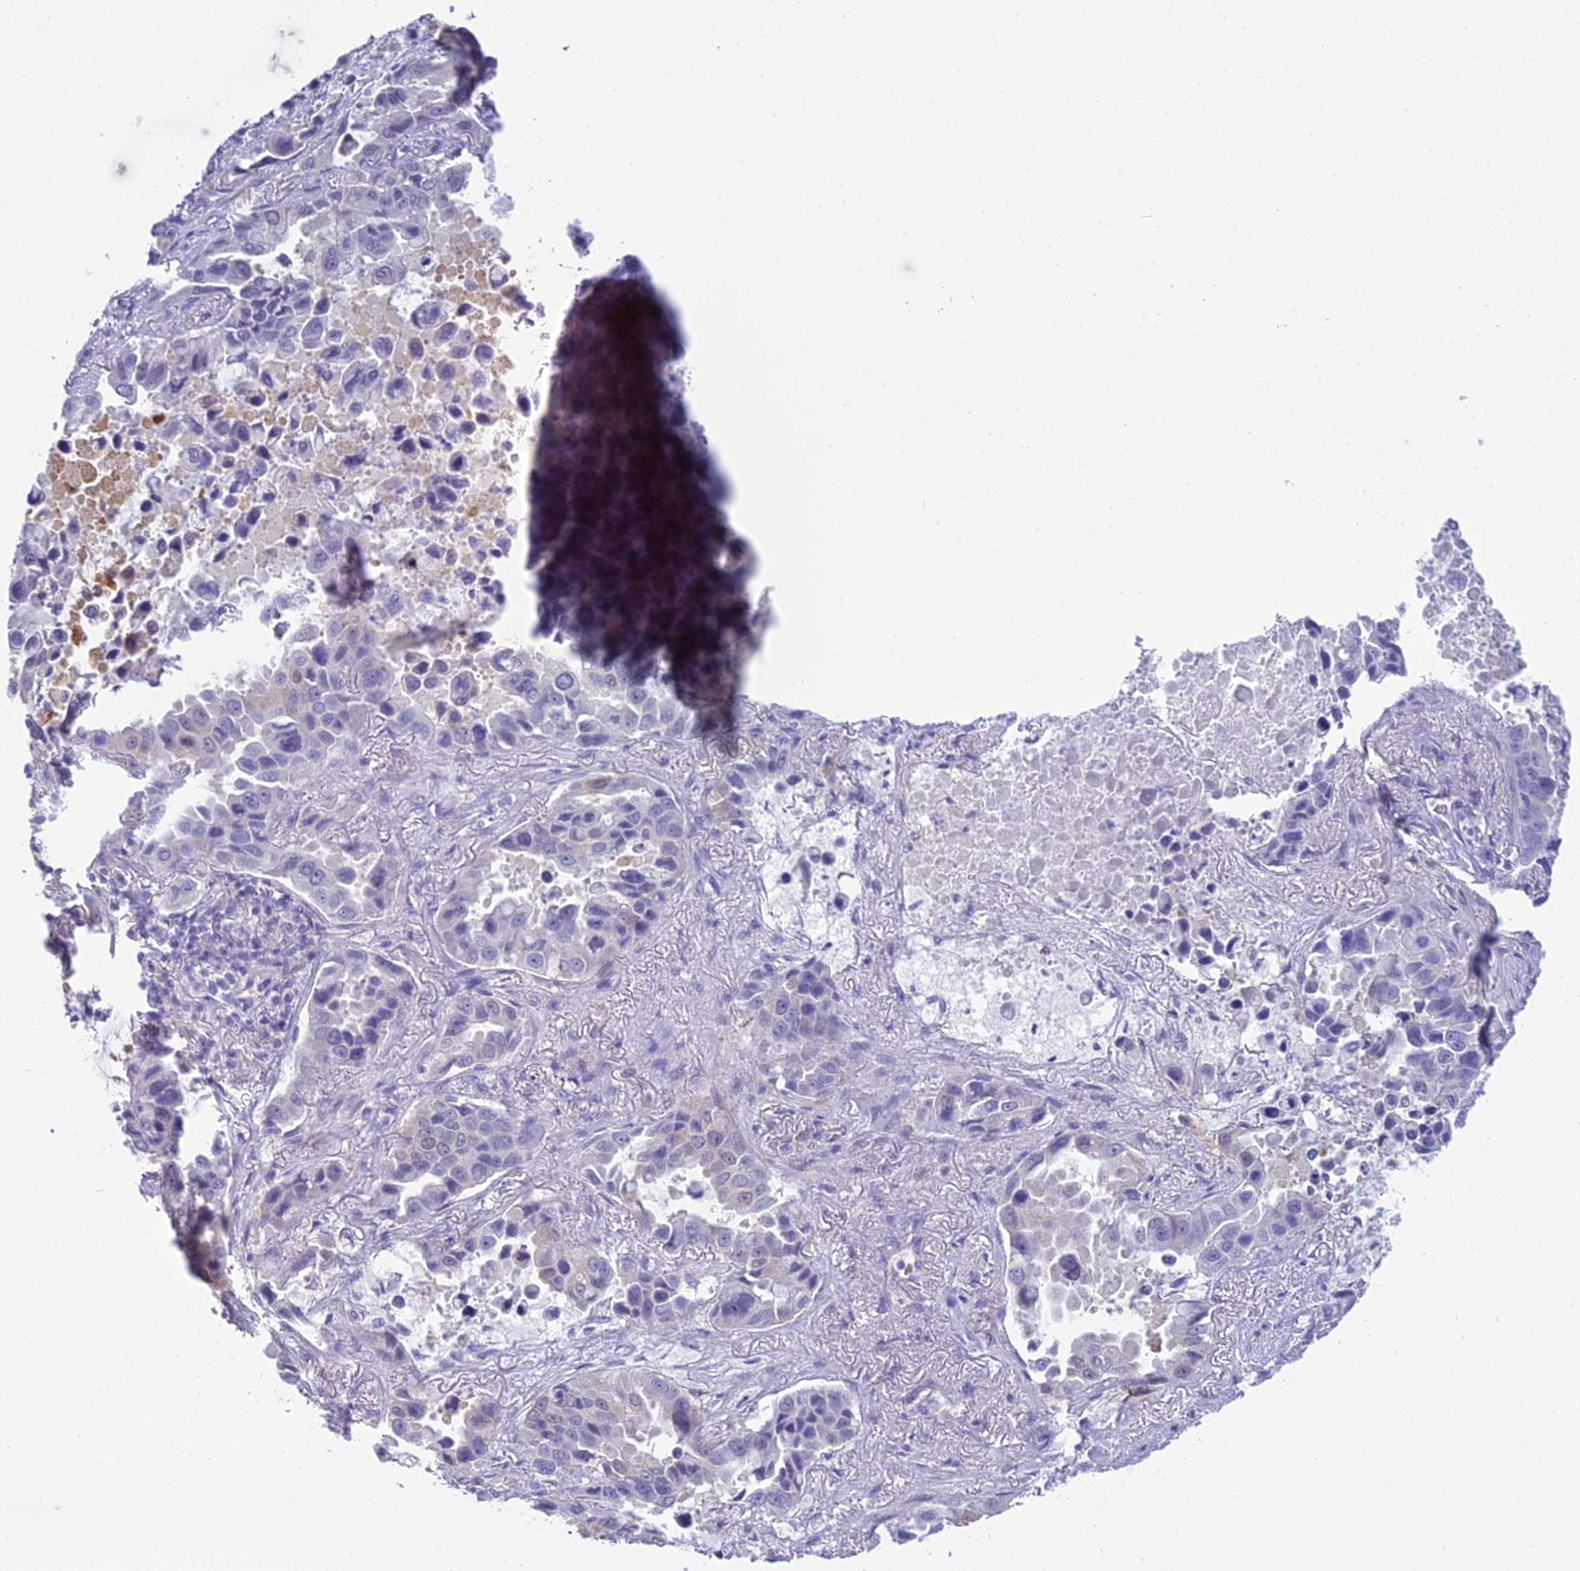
{"staining": {"intensity": "moderate", "quantity": "<25%", "location": "cytoplasmic/membranous"}, "tissue": "lung cancer", "cell_type": "Tumor cells", "image_type": "cancer", "snomed": [{"axis": "morphology", "description": "Adenocarcinoma, NOS"}, {"axis": "topography", "description": "Lung"}], "caption": "Adenocarcinoma (lung) stained with immunohistochemistry (IHC) demonstrates moderate cytoplasmic/membranous staining in about <25% of tumor cells.", "gene": "GNPNAT1", "patient": {"sex": "male", "age": 64}}